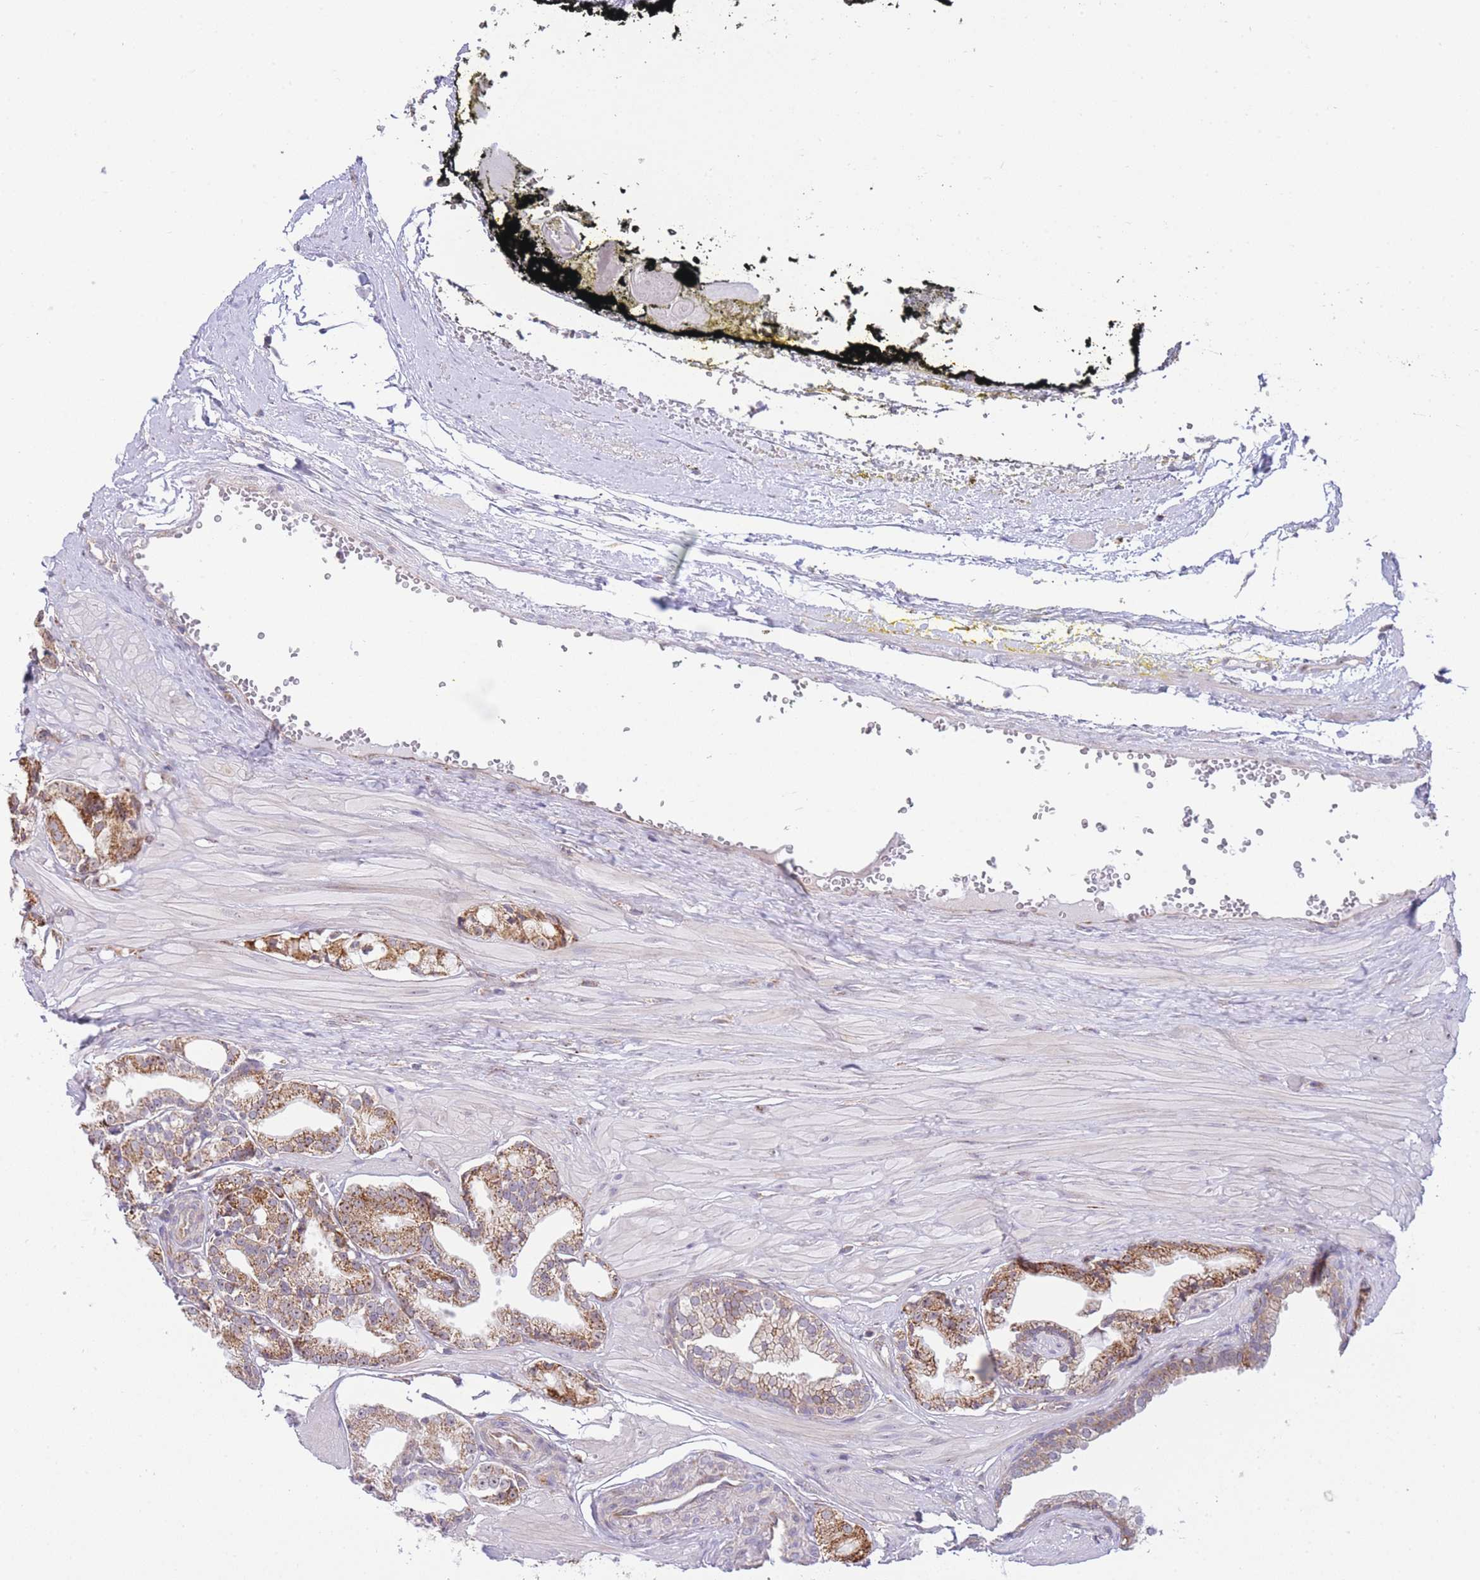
{"staining": {"intensity": "moderate", "quantity": "25%-75%", "location": "cytoplasmic/membranous"}, "tissue": "prostate cancer", "cell_type": "Tumor cells", "image_type": "cancer", "snomed": [{"axis": "morphology", "description": "Adenocarcinoma, High grade"}, {"axis": "topography", "description": "Prostate"}], "caption": "Immunohistochemistry of prostate adenocarcinoma (high-grade) reveals medium levels of moderate cytoplasmic/membranous positivity in about 25%-75% of tumor cells.", "gene": "EXOSC8", "patient": {"sex": "male", "age": 71}}